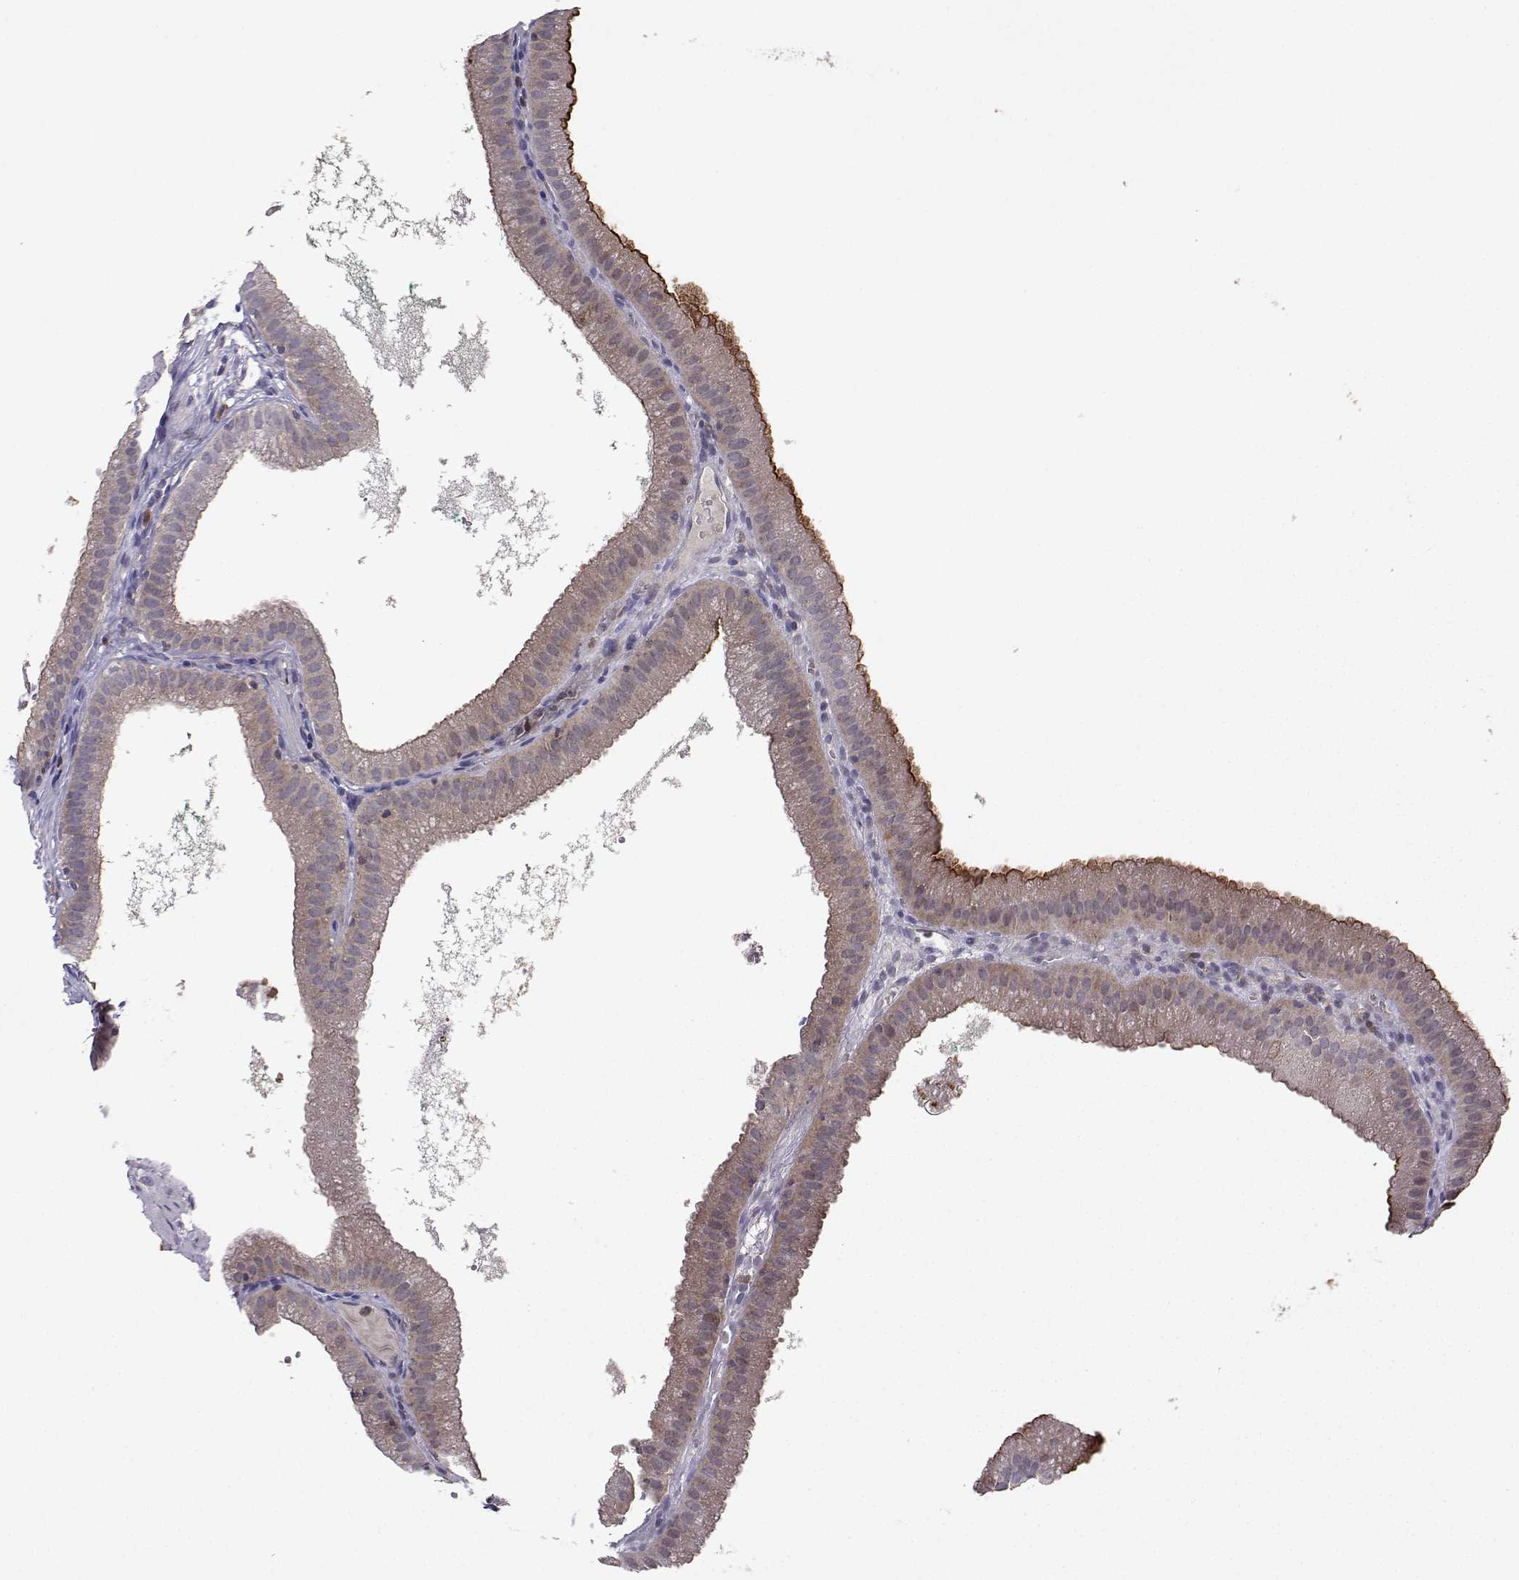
{"staining": {"intensity": "moderate", "quantity": "25%-75%", "location": "cytoplasmic/membranous"}, "tissue": "gallbladder", "cell_type": "Glandular cells", "image_type": "normal", "snomed": [{"axis": "morphology", "description": "Normal tissue, NOS"}, {"axis": "topography", "description": "Gallbladder"}], "caption": "Immunohistochemistry histopathology image of benign human gallbladder stained for a protein (brown), which reveals medium levels of moderate cytoplasmic/membranous expression in about 25%-75% of glandular cells.", "gene": "STXBP5", "patient": {"sex": "male", "age": 67}}